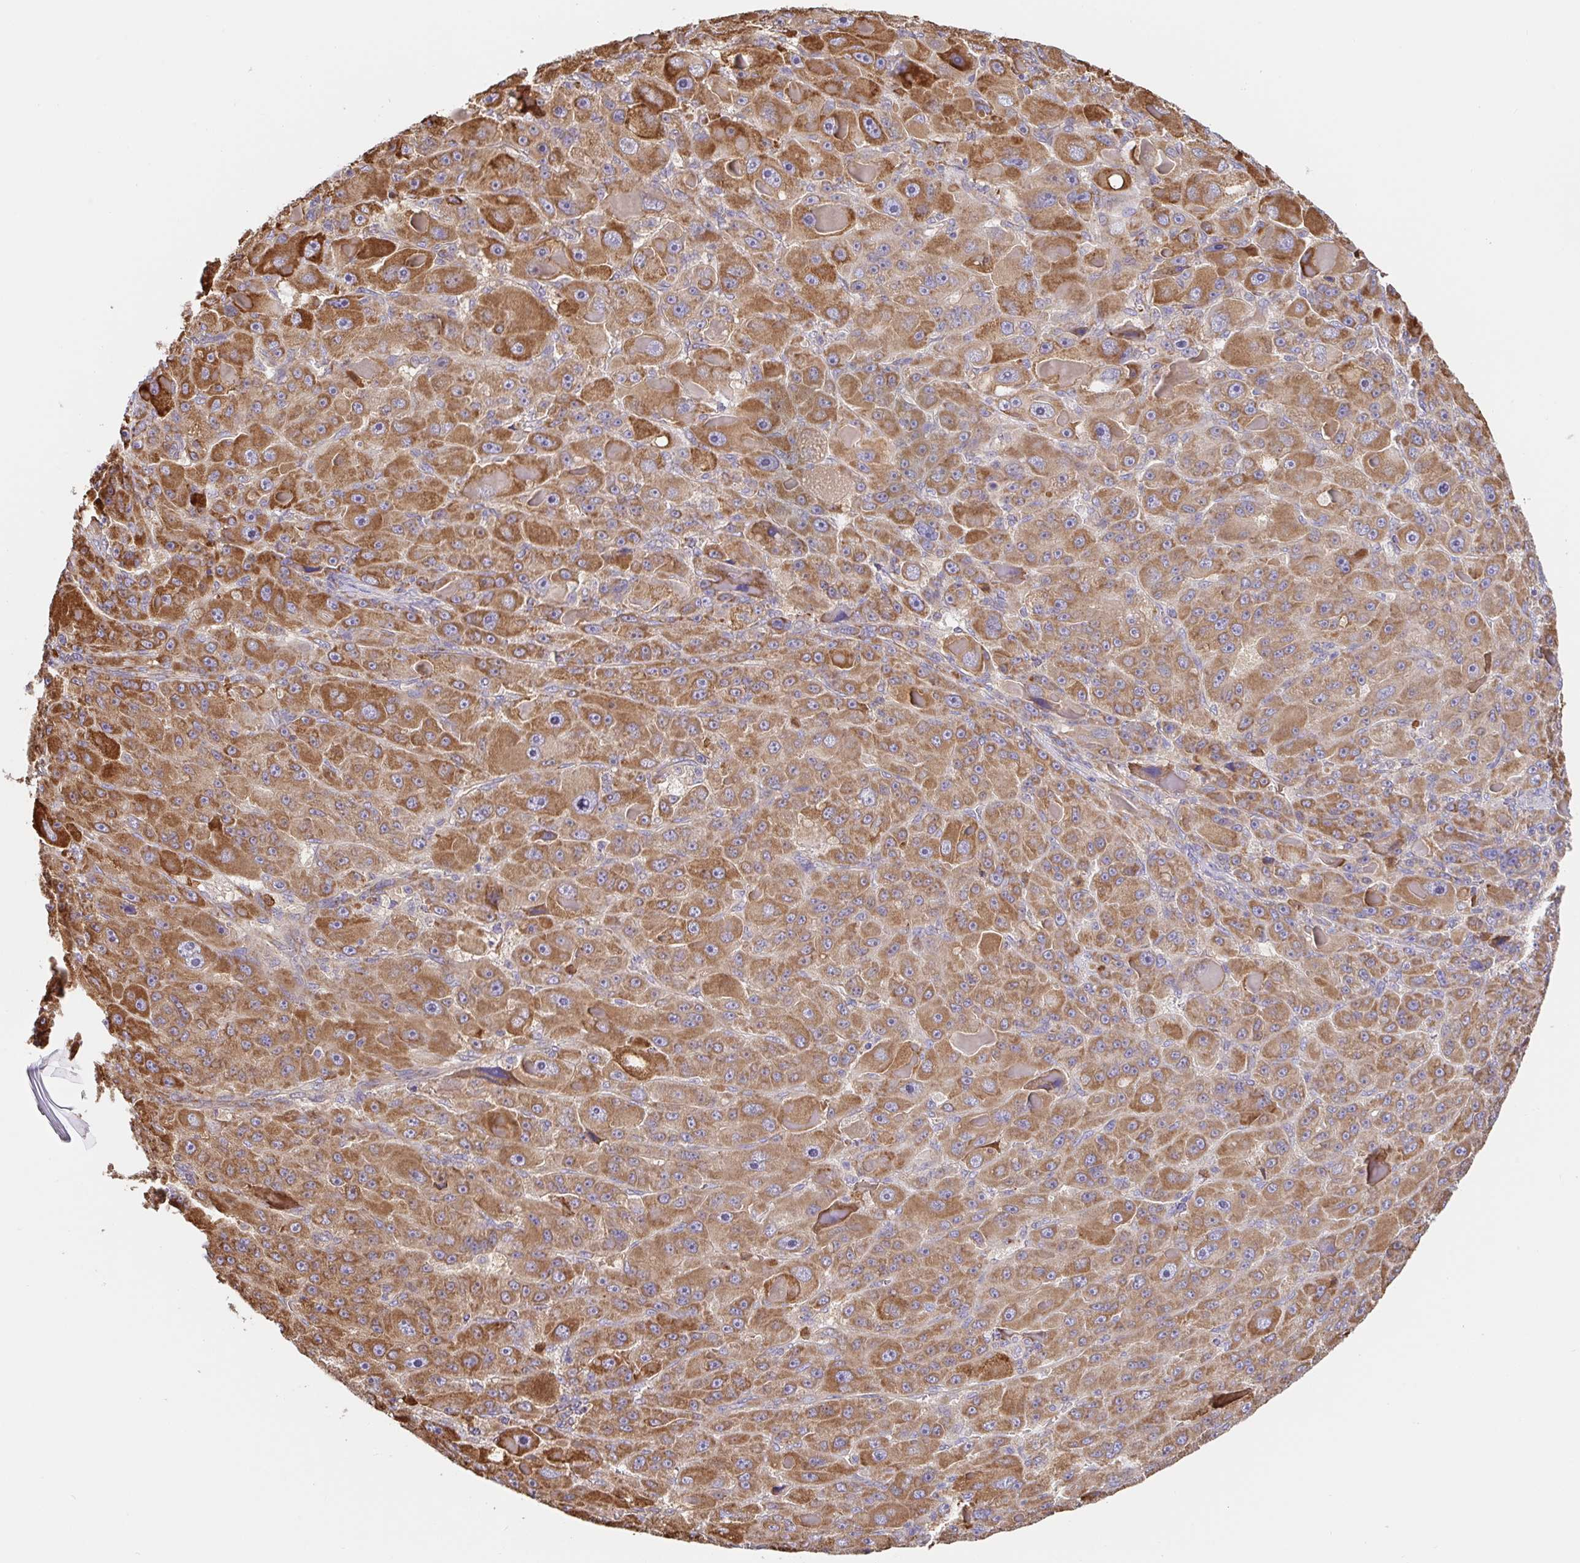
{"staining": {"intensity": "moderate", "quantity": ">75%", "location": "cytoplasmic/membranous"}, "tissue": "liver cancer", "cell_type": "Tumor cells", "image_type": "cancer", "snomed": [{"axis": "morphology", "description": "Carcinoma, Hepatocellular, NOS"}, {"axis": "topography", "description": "Liver"}], "caption": "Liver hepatocellular carcinoma was stained to show a protein in brown. There is medium levels of moderate cytoplasmic/membranous expression in about >75% of tumor cells.", "gene": "PDPK1", "patient": {"sex": "male", "age": 76}}